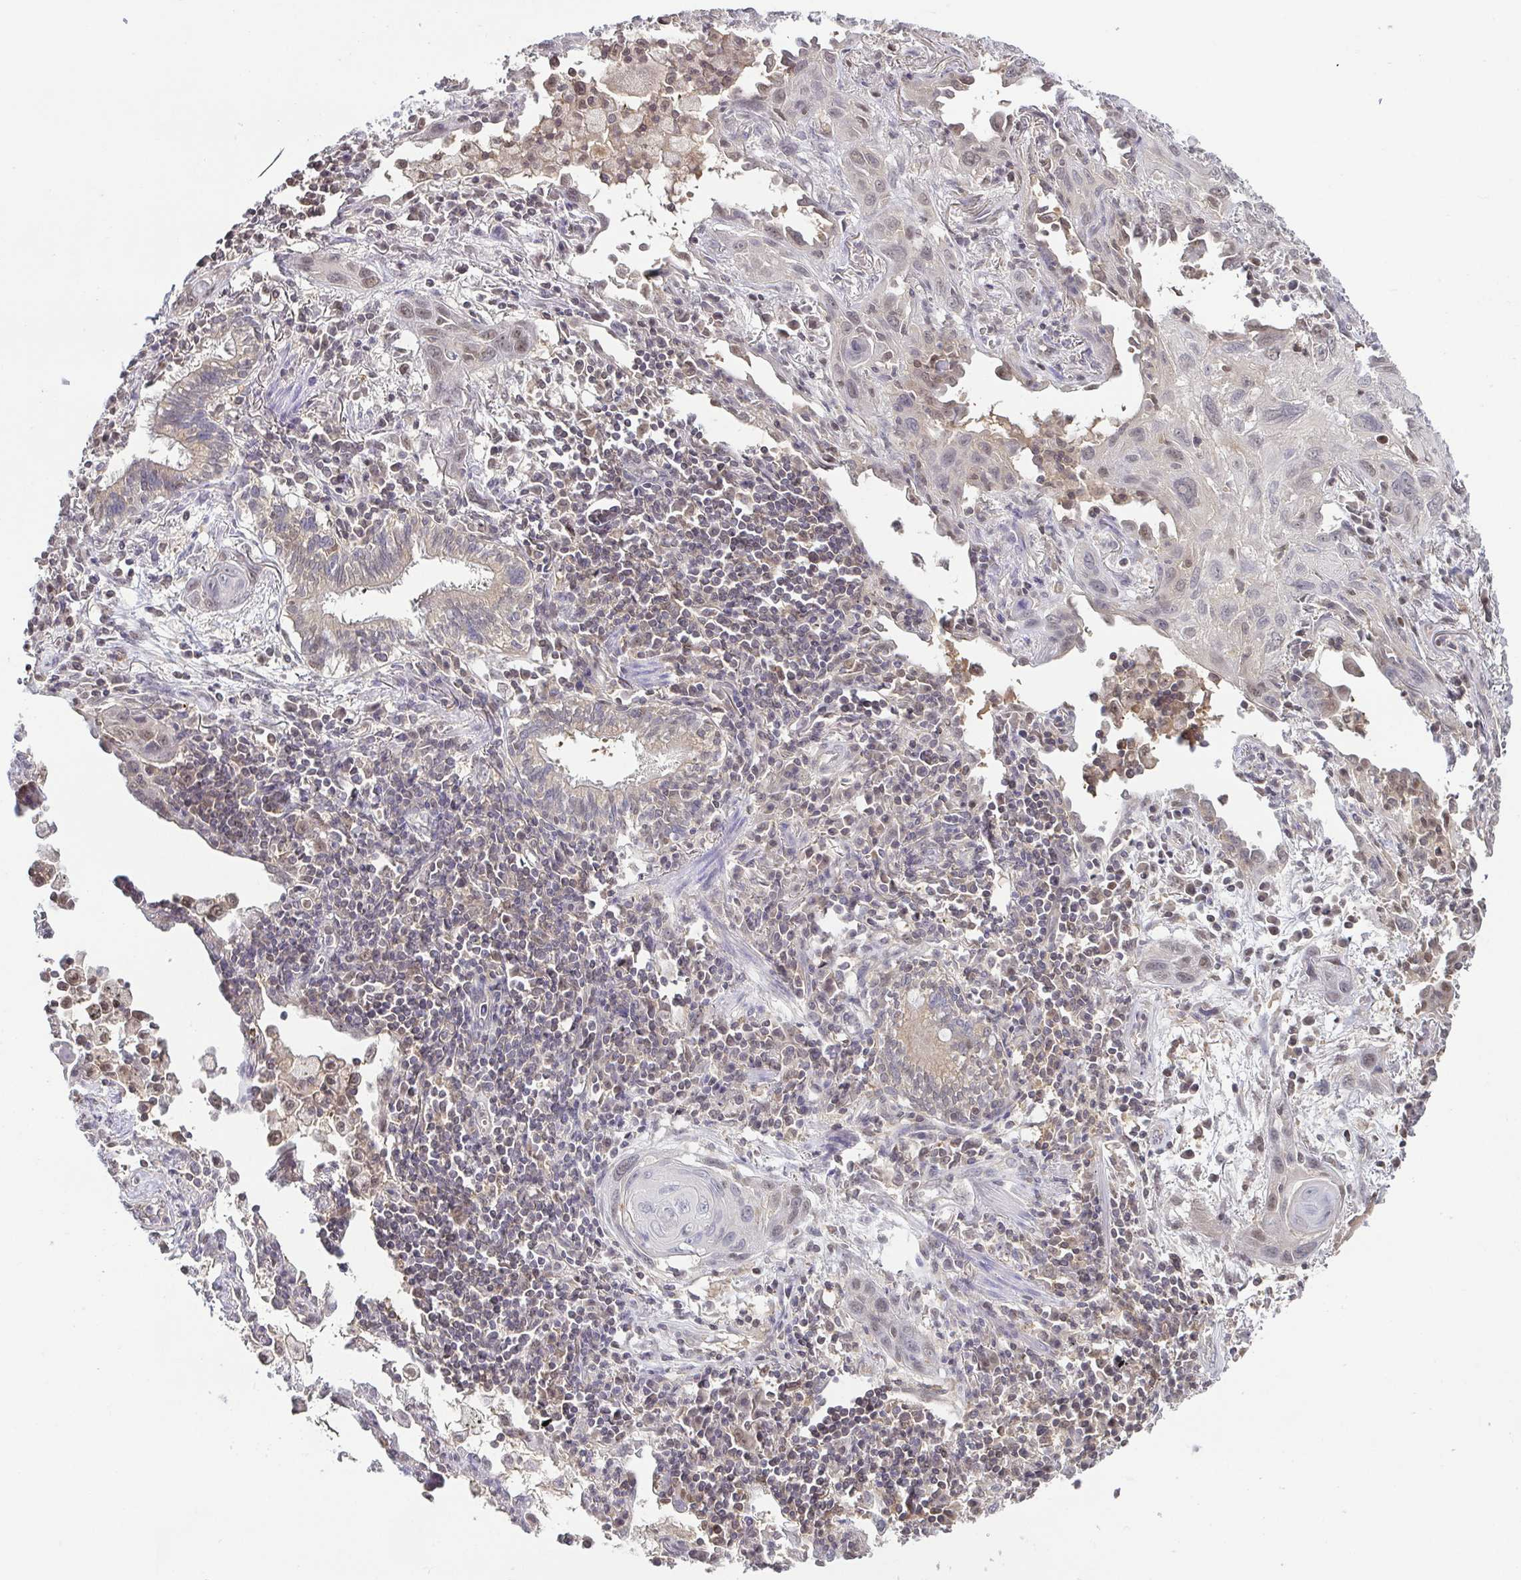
{"staining": {"intensity": "moderate", "quantity": "<25%", "location": "nuclear"}, "tissue": "lung cancer", "cell_type": "Tumor cells", "image_type": "cancer", "snomed": [{"axis": "morphology", "description": "Squamous cell carcinoma, NOS"}, {"axis": "topography", "description": "Lung"}], "caption": "Lung cancer (squamous cell carcinoma) stained with immunohistochemistry exhibits moderate nuclear staining in approximately <25% of tumor cells. (brown staining indicates protein expression, while blue staining denotes nuclei).", "gene": "PSMB9", "patient": {"sex": "male", "age": 79}}